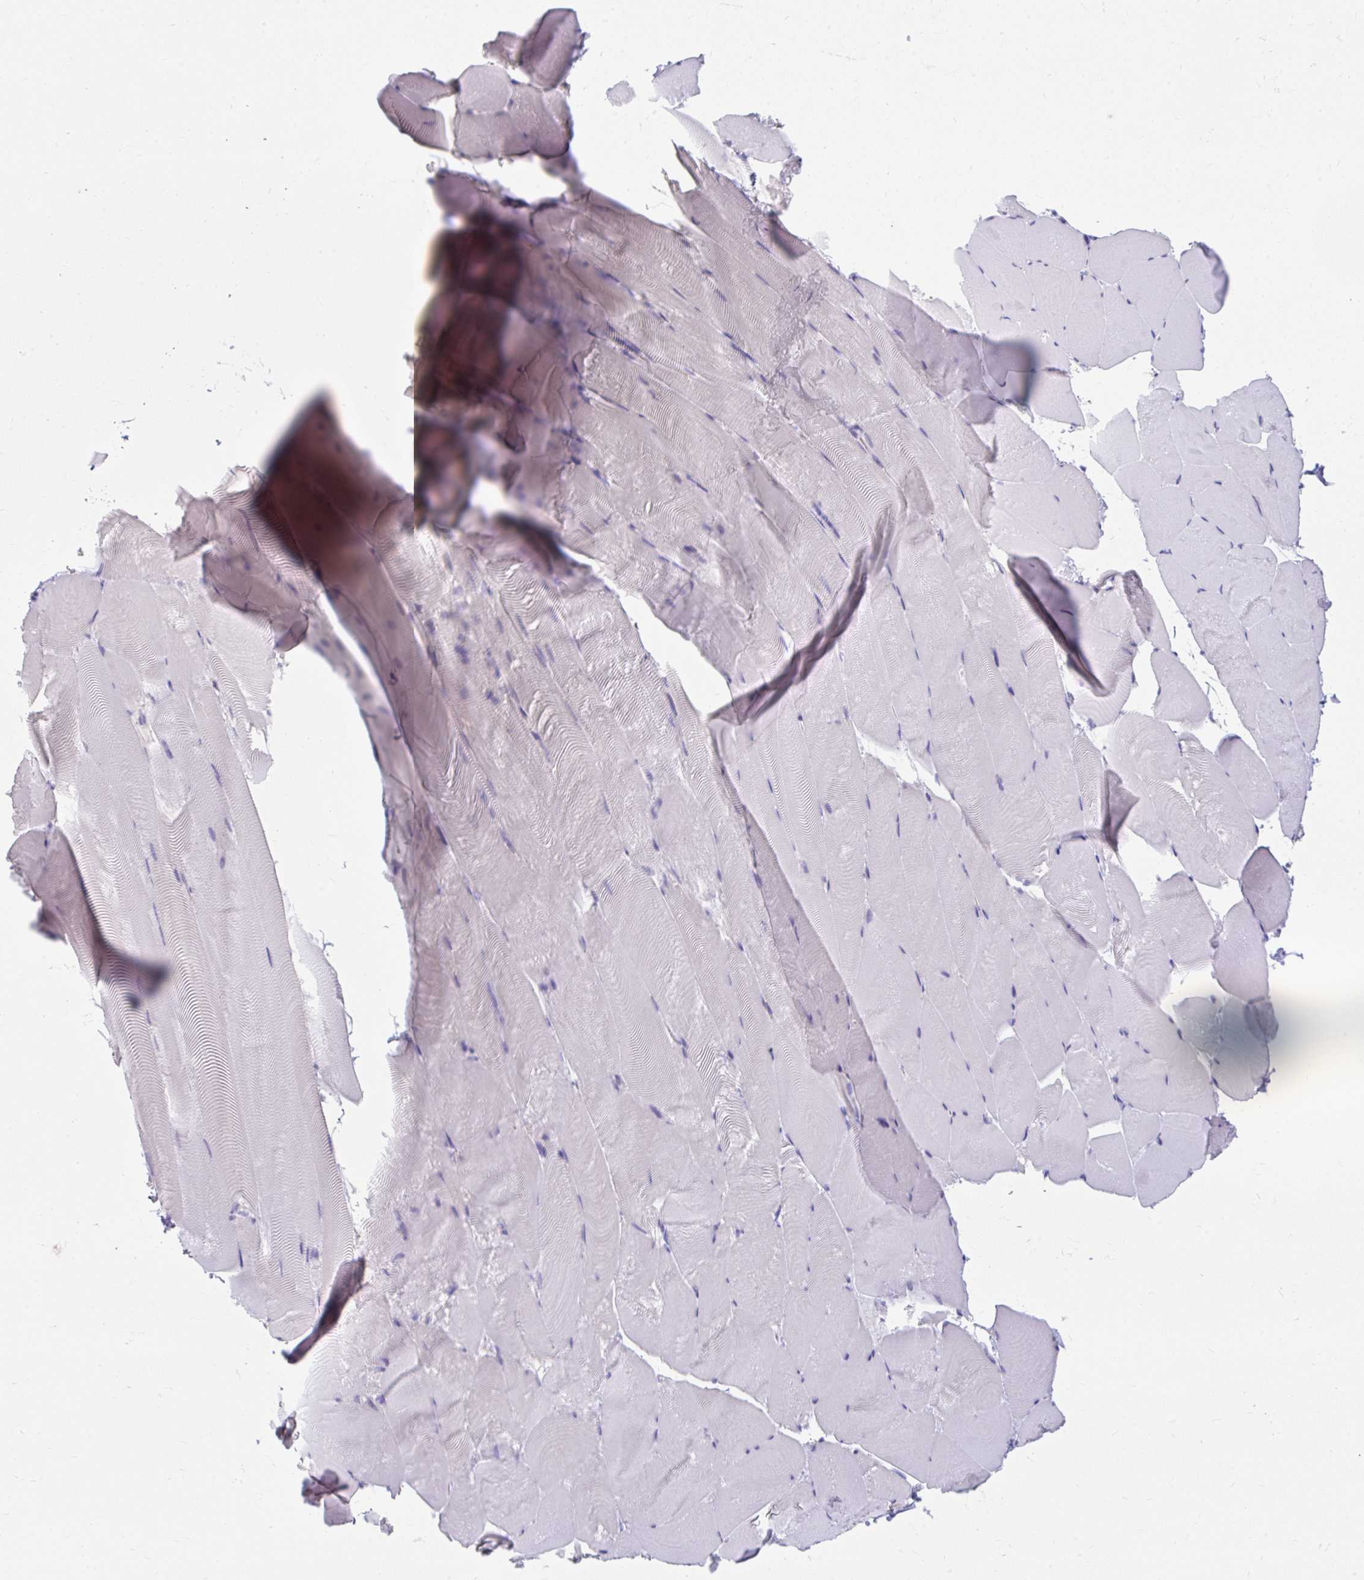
{"staining": {"intensity": "negative", "quantity": "none", "location": "none"}, "tissue": "skeletal muscle", "cell_type": "Myocytes", "image_type": "normal", "snomed": [{"axis": "morphology", "description": "Normal tissue, NOS"}, {"axis": "topography", "description": "Skeletal muscle"}], "caption": "The image exhibits no significant positivity in myocytes of skeletal muscle.", "gene": "PCDHB7", "patient": {"sex": "female", "age": 64}}